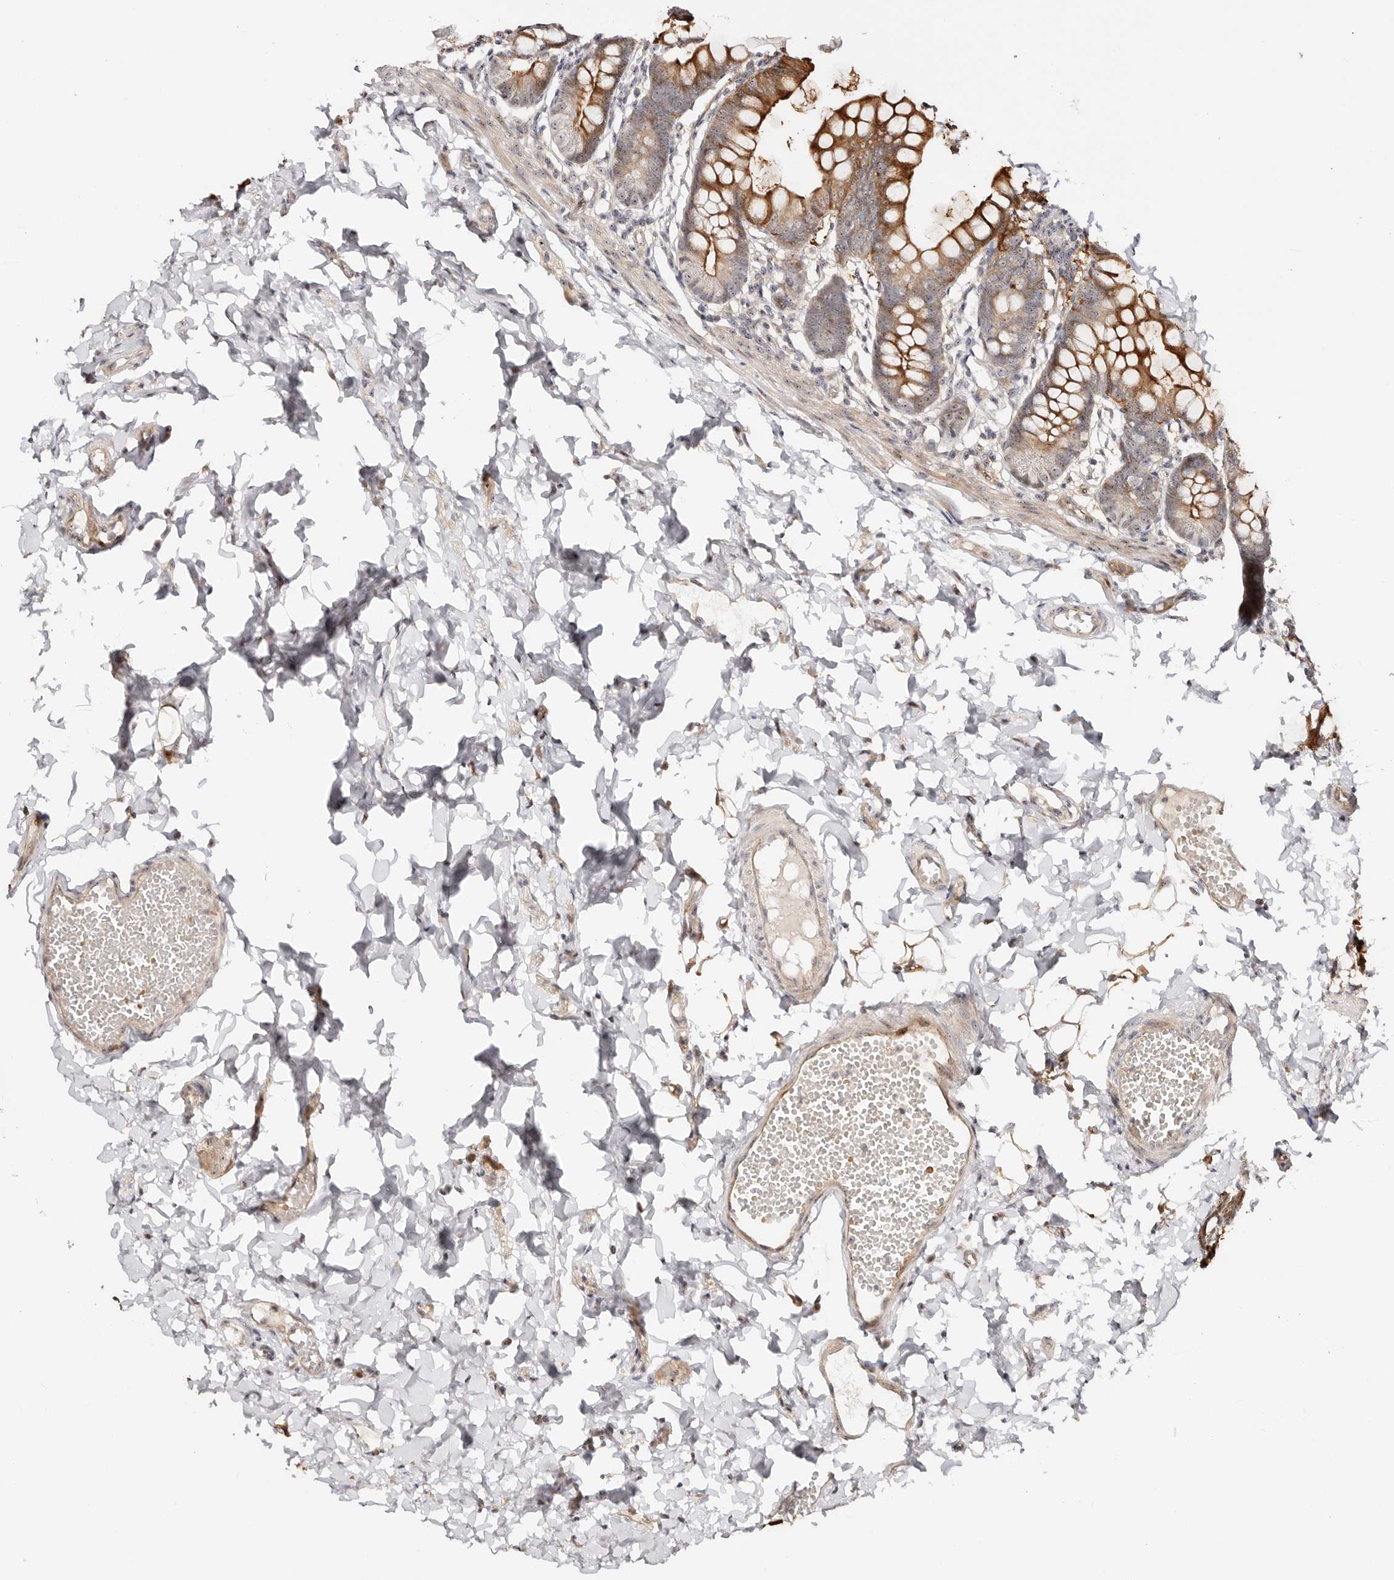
{"staining": {"intensity": "moderate", "quantity": ">75%", "location": "cytoplasmic/membranous"}, "tissue": "small intestine", "cell_type": "Glandular cells", "image_type": "normal", "snomed": [{"axis": "morphology", "description": "Normal tissue, NOS"}, {"axis": "topography", "description": "Small intestine"}], "caption": "An immunohistochemistry (IHC) histopathology image of unremarkable tissue is shown. Protein staining in brown highlights moderate cytoplasmic/membranous positivity in small intestine within glandular cells.", "gene": "ODF2L", "patient": {"sex": "male", "age": 7}}